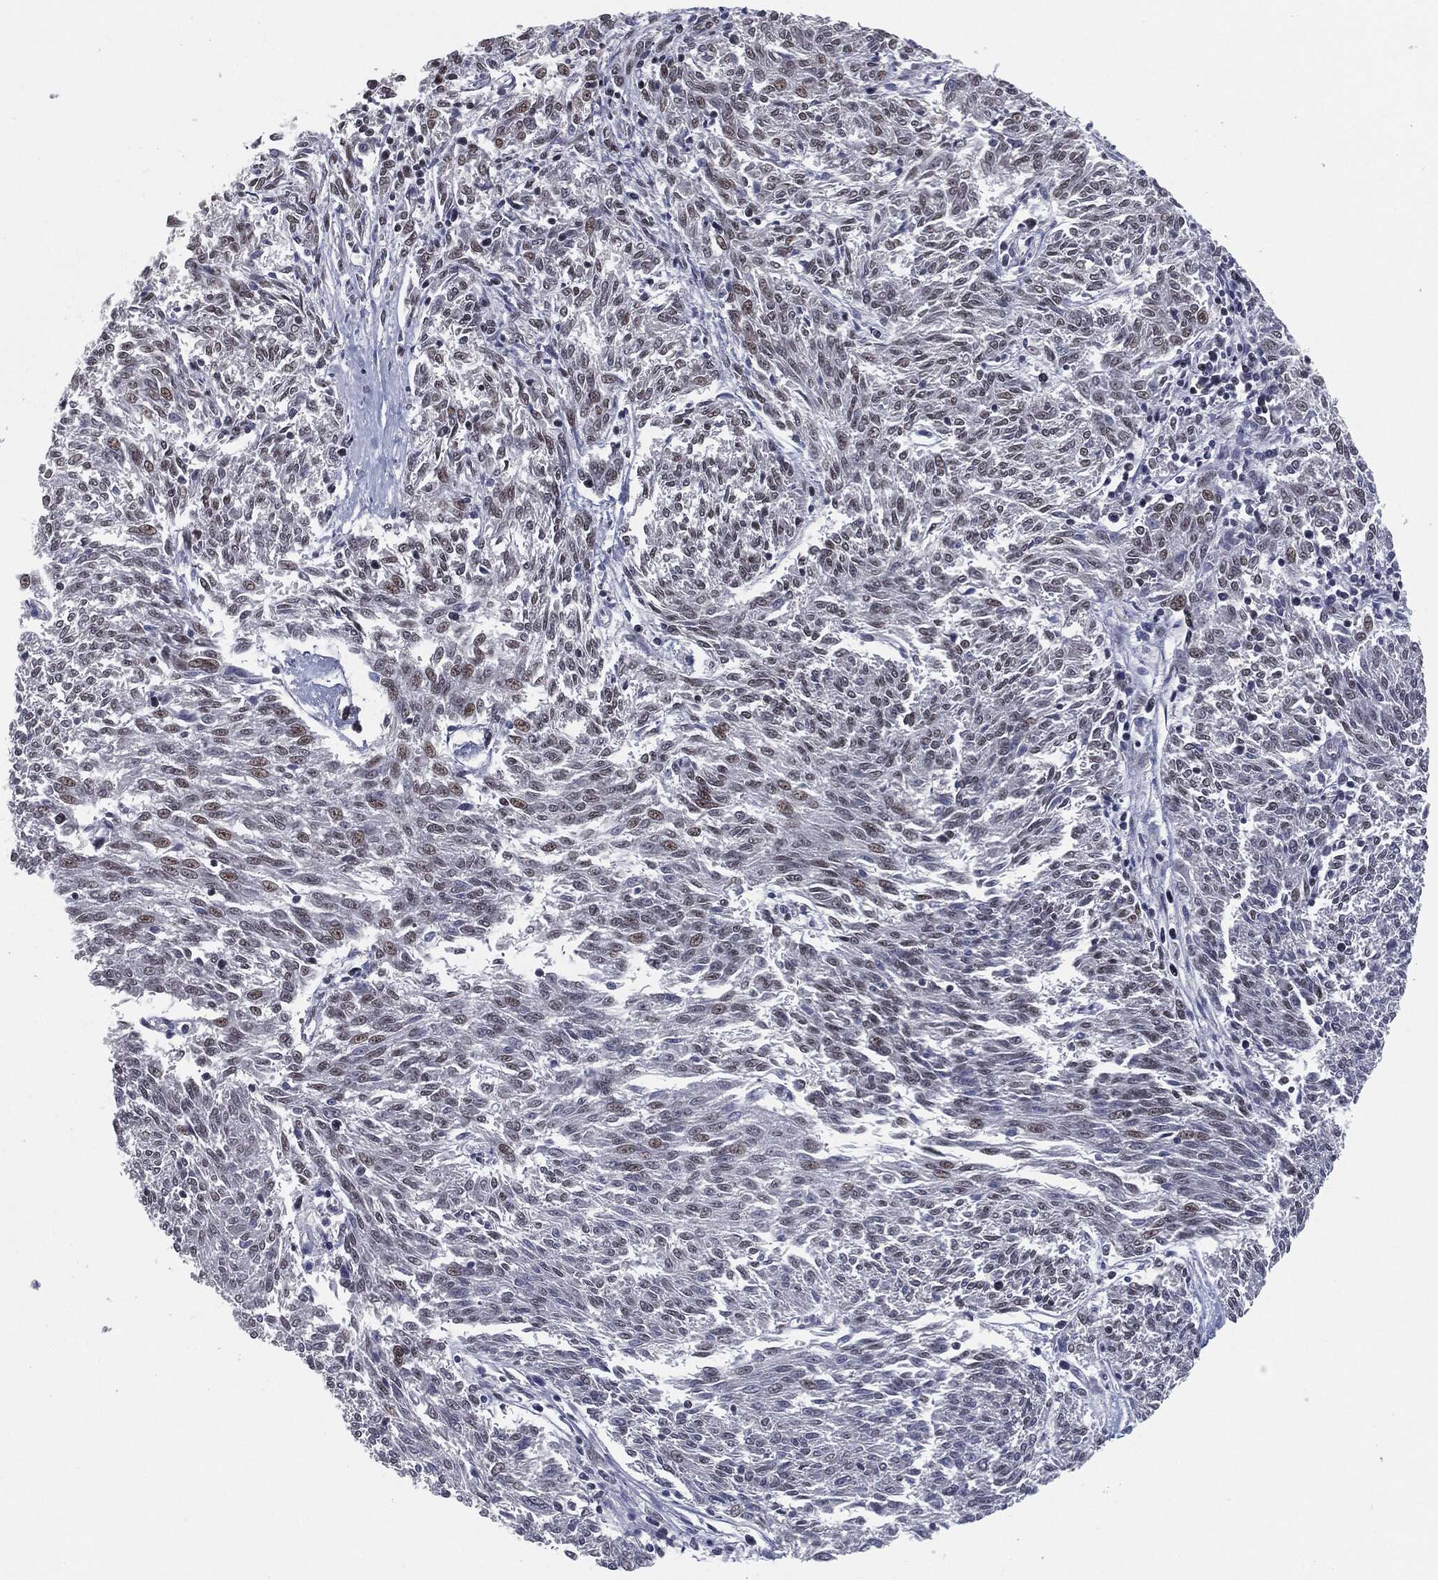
{"staining": {"intensity": "weak", "quantity": "25%-75%", "location": "nuclear"}, "tissue": "melanoma", "cell_type": "Tumor cells", "image_type": "cancer", "snomed": [{"axis": "morphology", "description": "Malignant melanoma, NOS"}, {"axis": "topography", "description": "Skin"}], "caption": "A high-resolution photomicrograph shows immunohistochemistry staining of malignant melanoma, which displays weak nuclear positivity in about 25%-75% of tumor cells. Nuclei are stained in blue.", "gene": "ANXA1", "patient": {"sex": "female", "age": 72}}